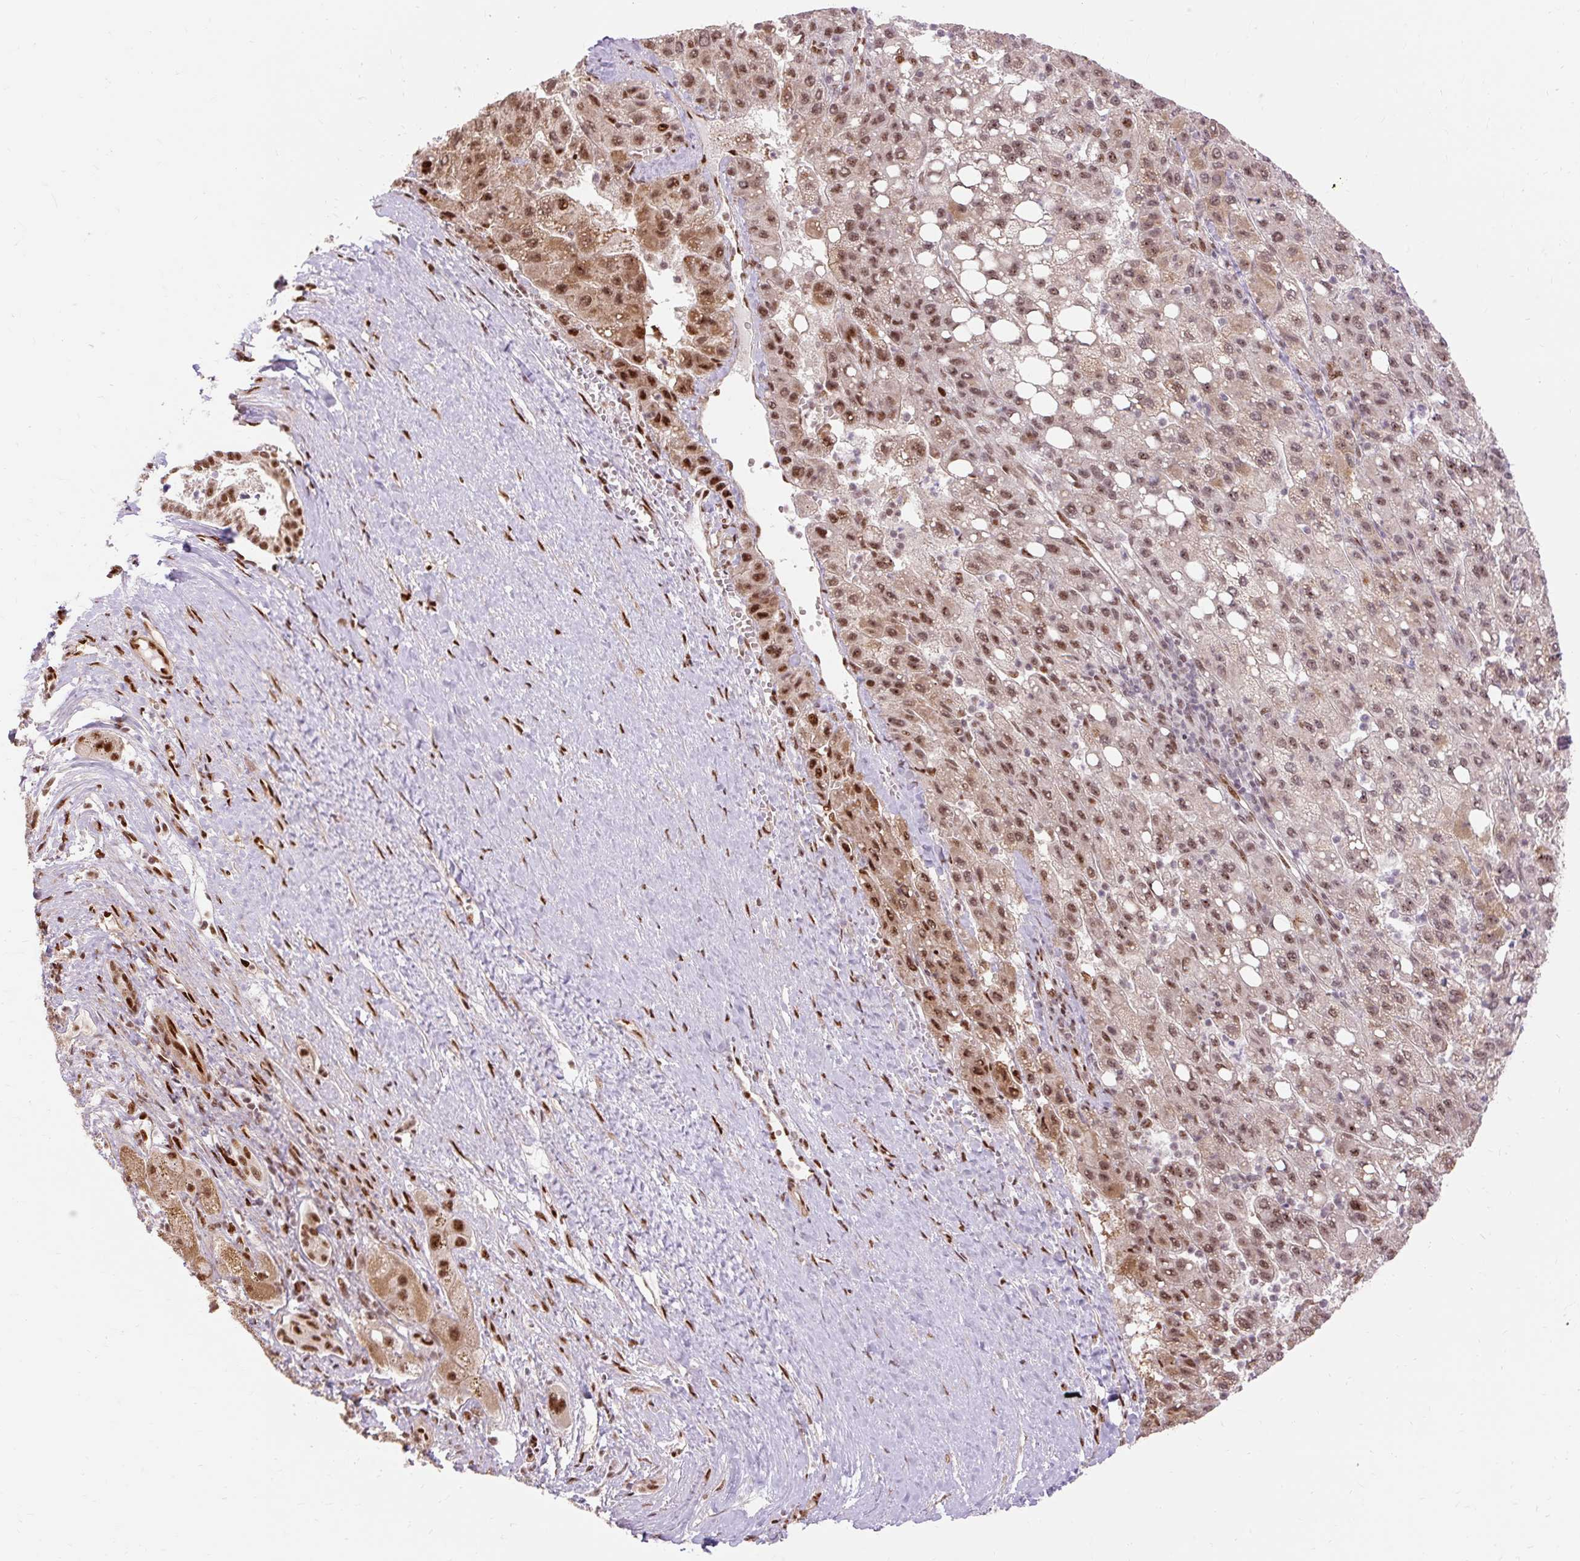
{"staining": {"intensity": "moderate", "quantity": ">75%", "location": "nuclear"}, "tissue": "liver cancer", "cell_type": "Tumor cells", "image_type": "cancer", "snomed": [{"axis": "morphology", "description": "Carcinoma, Hepatocellular, NOS"}, {"axis": "topography", "description": "Liver"}], "caption": "A brown stain shows moderate nuclear staining of a protein in human hepatocellular carcinoma (liver) tumor cells. (DAB IHC with brightfield microscopy, high magnification).", "gene": "MECOM", "patient": {"sex": "female", "age": 82}}